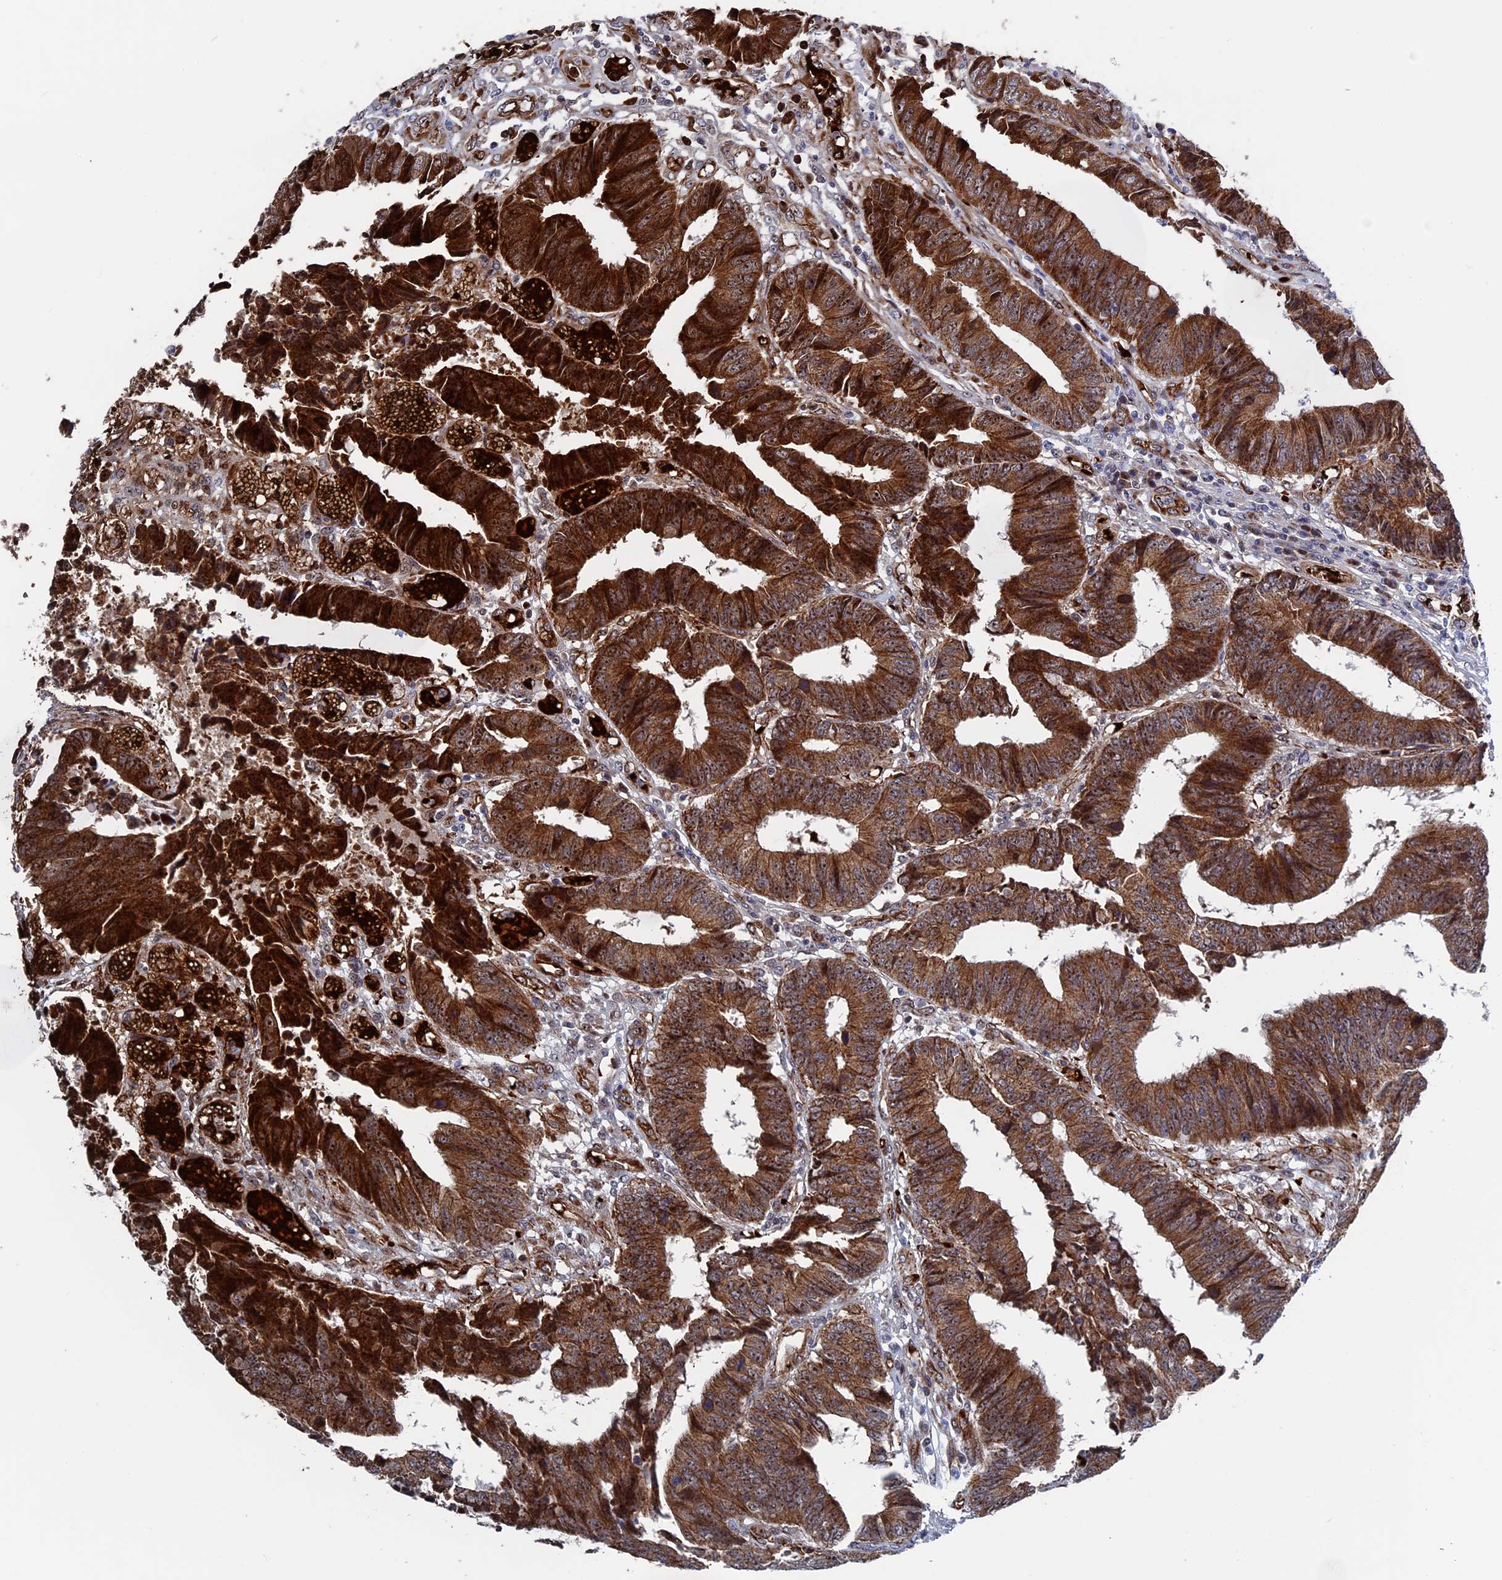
{"staining": {"intensity": "strong", "quantity": ">75%", "location": "cytoplasmic/membranous,nuclear"}, "tissue": "colorectal cancer", "cell_type": "Tumor cells", "image_type": "cancer", "snomed": [{"axis": "morphology", "description": "Adenocarcinoma, NOS"}, {"axis": "topography", "description": "Rectum"}], "caption": "Tumor cells display high levels of strong cytoplasmic/membranous and nuclear positivity in about >75% of cells in adenocarcinoma (colorectal). (brown staining indicates protein expression, while blue staining denotes nuclei).", "gene": "EXOSC9", "patient": {"sex": "male", "age": 84}}